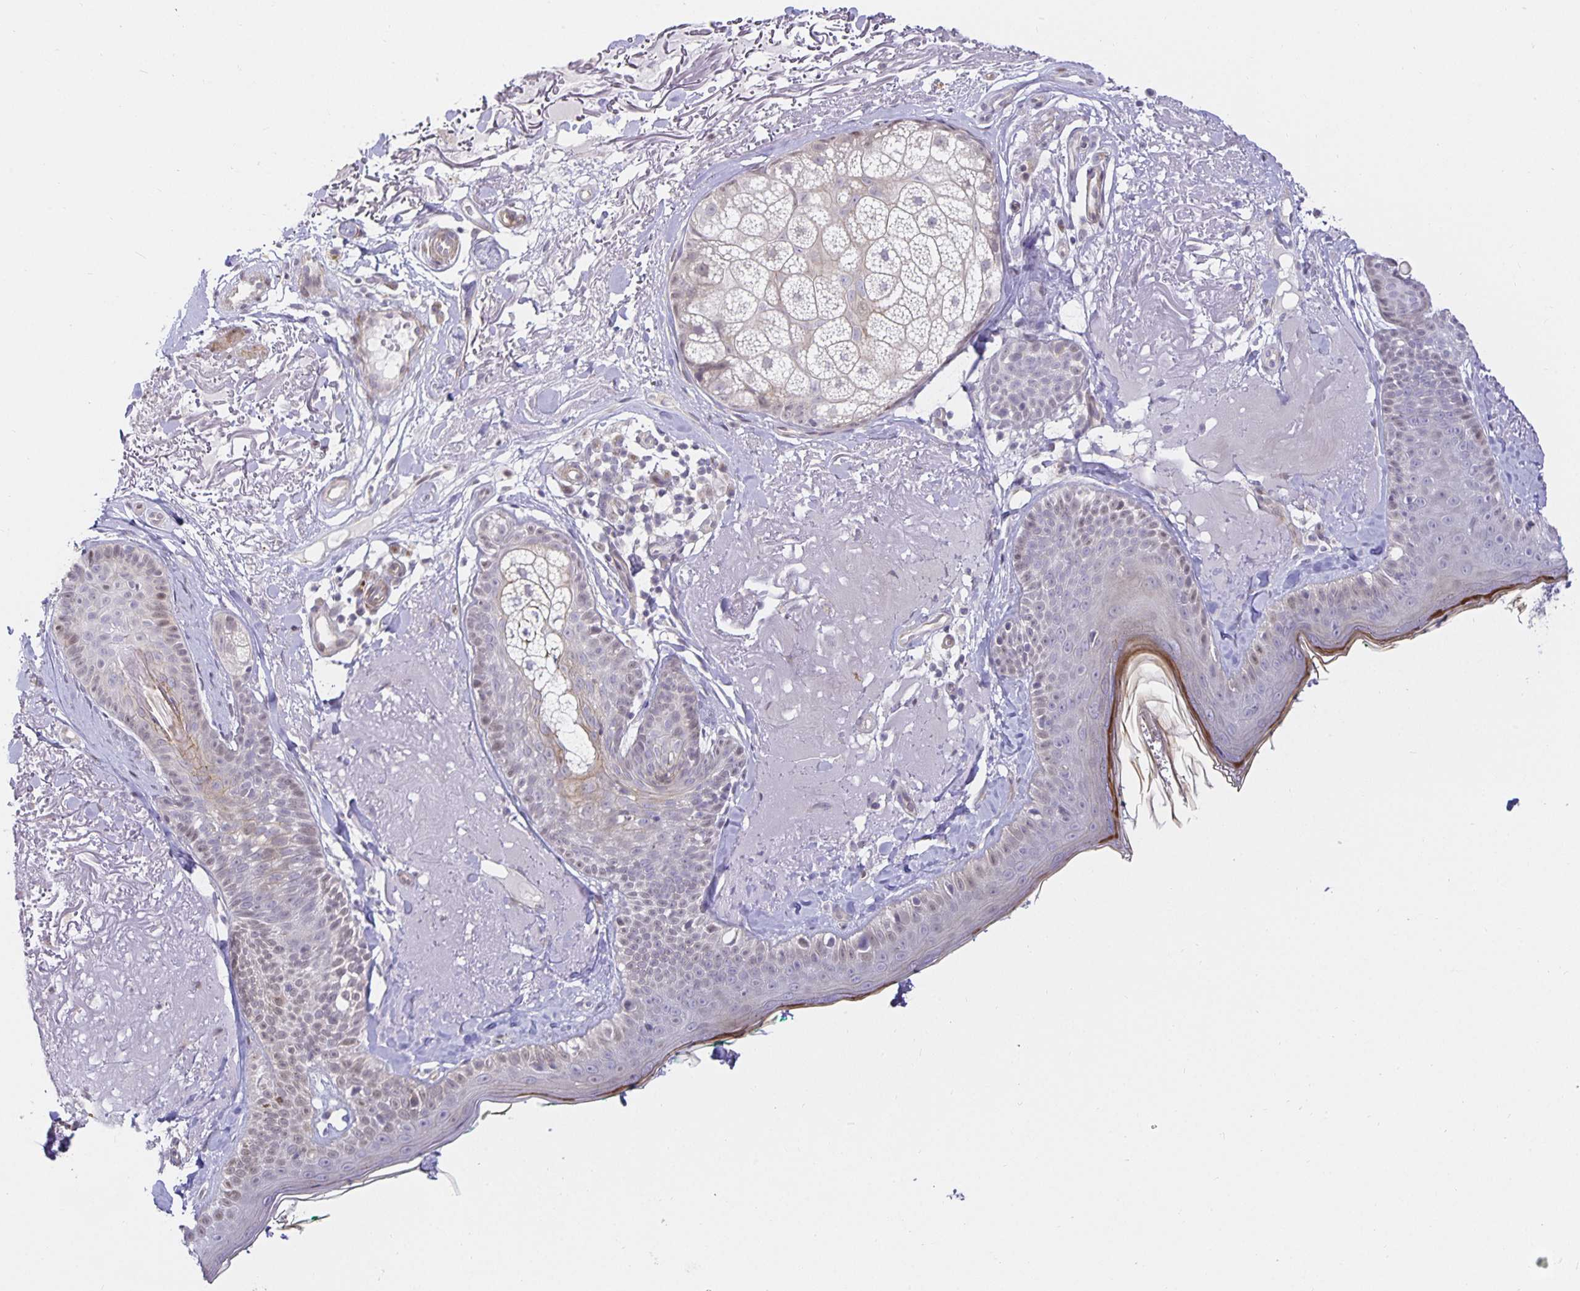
{"staining": {"intensity": "negative", "quantity": "none", "location": "none"}, "tissue": "skin", "cell_type": "Fibroblasts", "image_type": "normal", "snomed": [{"axis": "morphology", "description": "Normal tissue, NOS"}, {"axis": "topography", "description": "Skin"}], "caption": "High magnification brightfield microscopy of unremarkable skin stained with DAB (3,3'-diaminobenzidine) (brown) and counterstained with hematoxylin (blue): fibroblasts show no significant positivity. Nuclei are stained in blue.", "gene": "TJP3", "patient": {"sex": "male", "age": 73}}